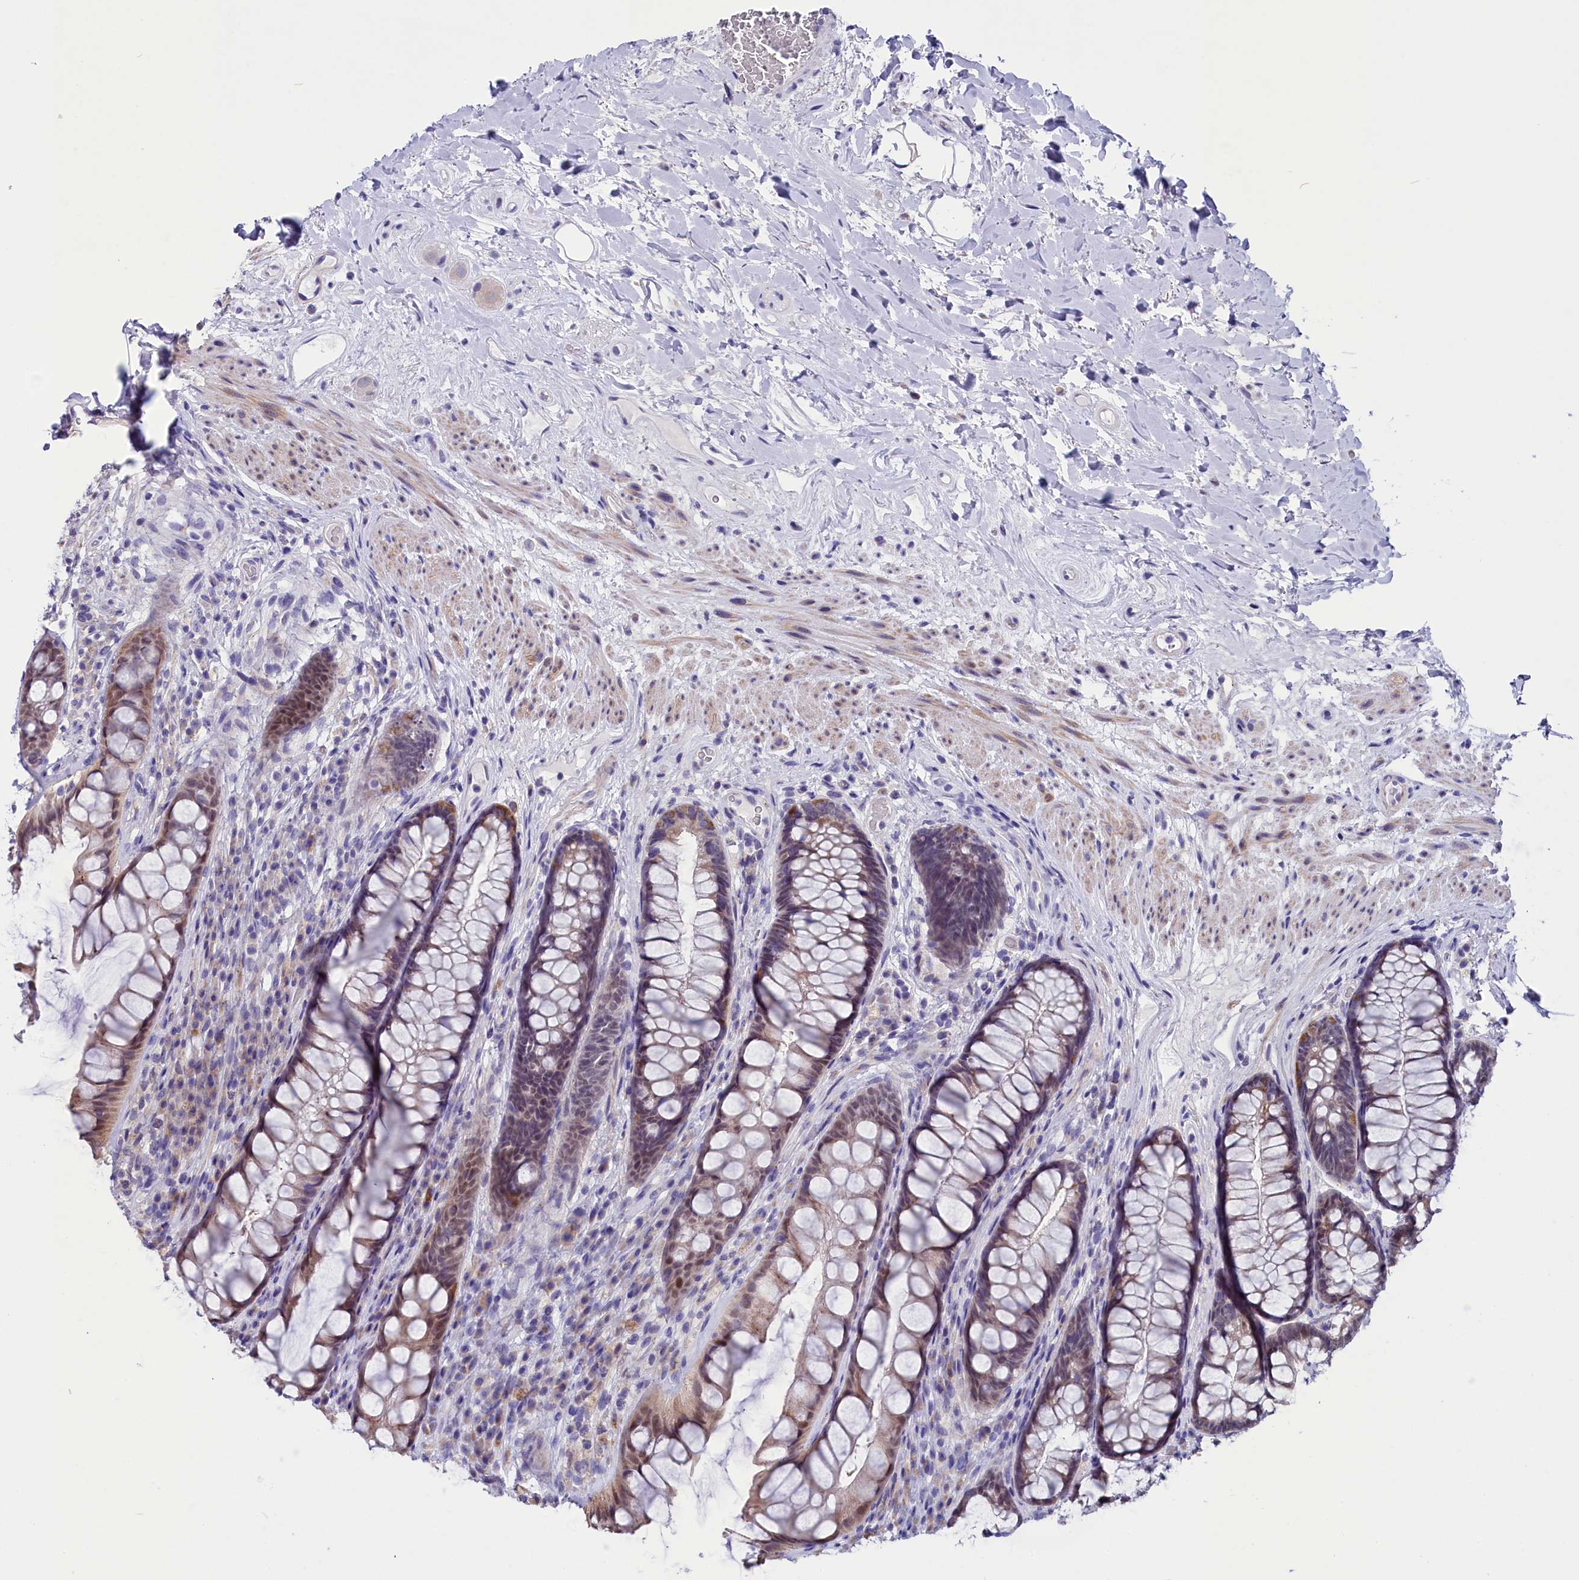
{"staining": {"intensity": "weak", "quantity": ">75%", "location": "cytoplasmic/membranous,nuclear"}, "tissue": "rectum", "cell_type": "Glandular cells", "image_type": "normal", "snomed": [{"axis": "morphology", "description": "Normal tissue, NOS"}, {"axis": "topography", "description": "Rectum"}], "caption": "Immunohistochemical staining of unremarkable human rectum exhibits weak cytoplasmic/membranous,nuclear protein expression in about >75% of glandular cells. (DAB IHC, brown staining for protein, blue staining for nuclei).", "gene": "SCD5", "patient": {"sex": "male", "age": 74}}